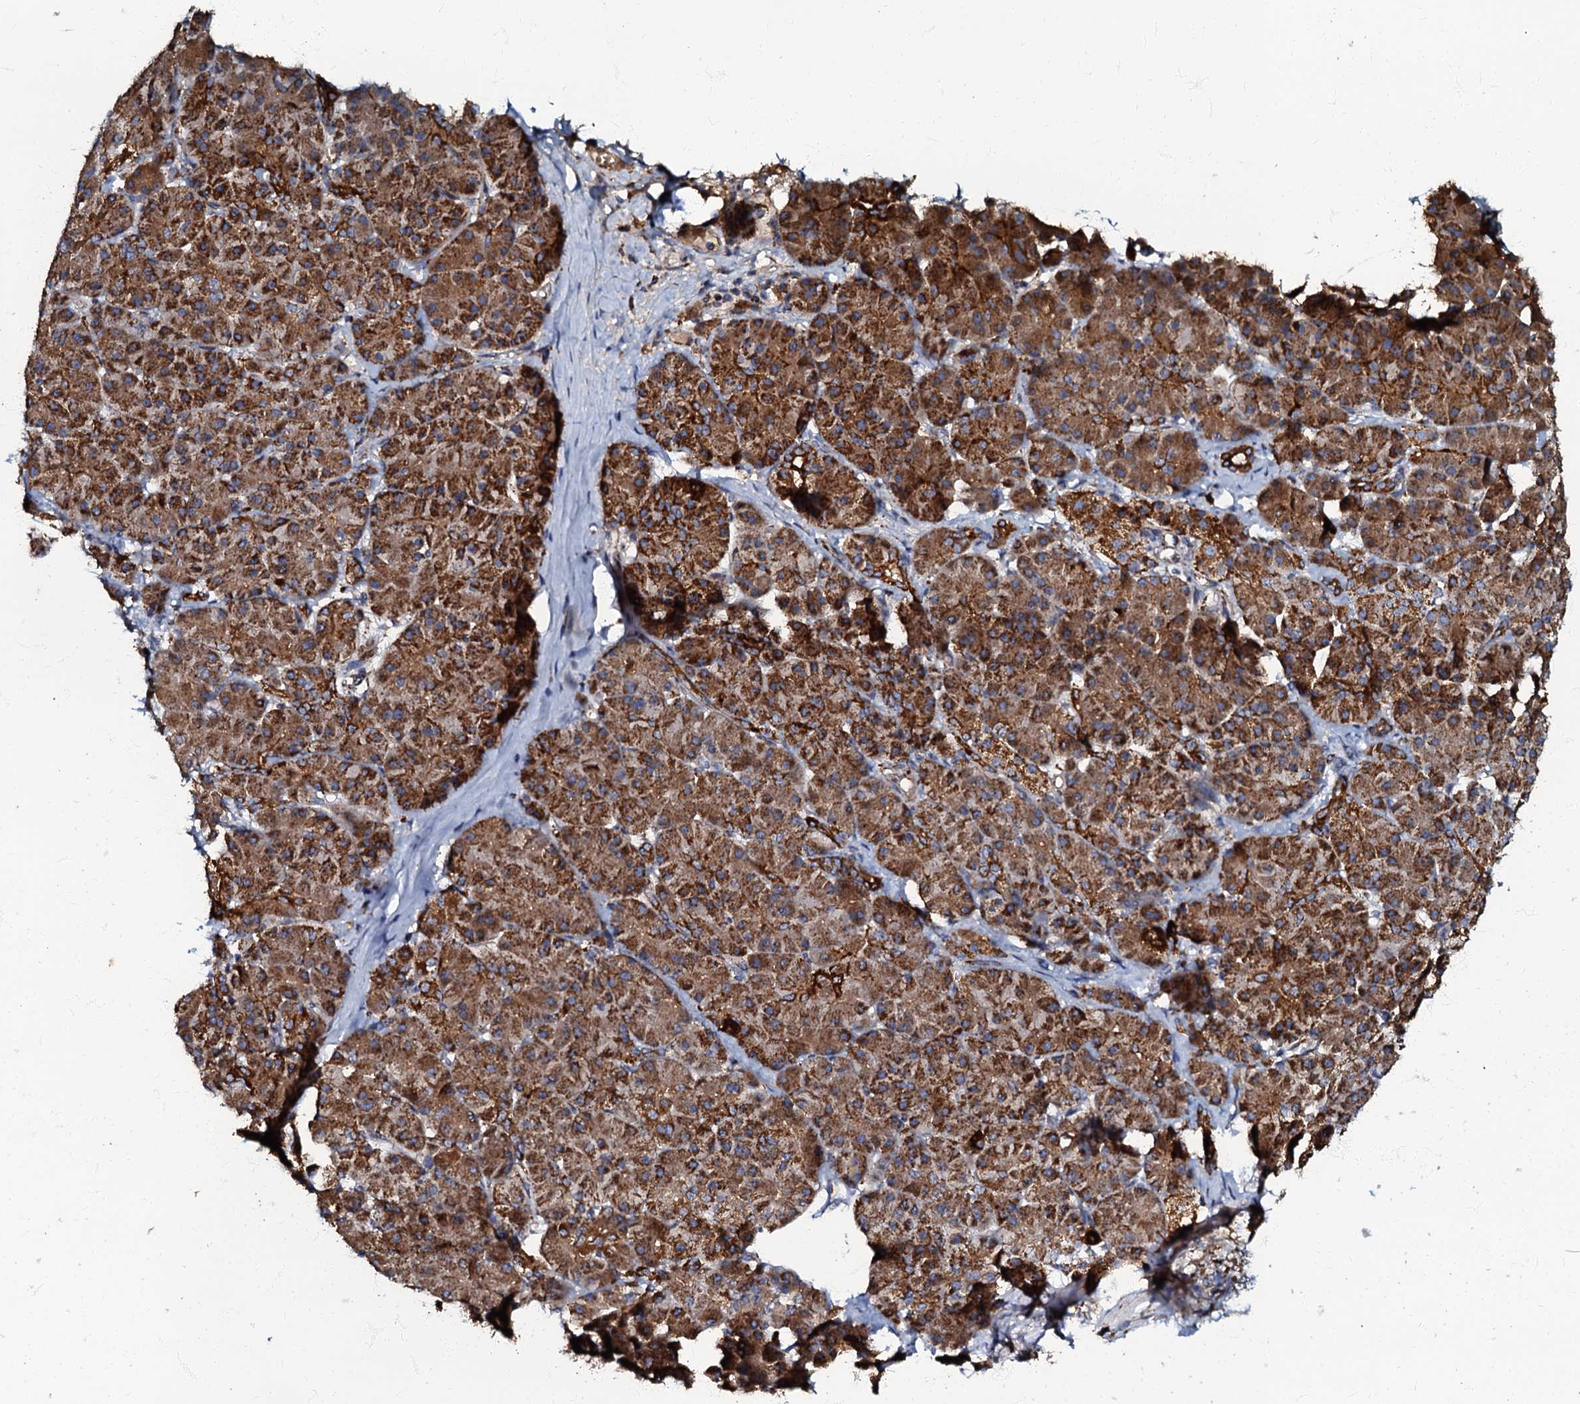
{"staining": {"intensity": "strong", "quantity": ">75%", "location": "cytoplasmic/membranous"}, "tissue": "pancreatic cancer", "cell_type": "Tumor cells", "image_type": "cancer", "snomed": [{"axis": "morphology", "description": "Normal tissue, NOS"}, {"axis": "morphology", "description": "Adenocarcinoma, NOS"}, {"axis": "topography", "description": "Pancreas"}], "caption": "Adenocarcinoma (pancreatic) stained with DAB (3,3'-diaminobenzidine) IHC demonstrates high levels of strong cytoplasmic/membranous staining in approximately >75% of tumor cells.", "gene": "NDUFA12", "patient": {"sex": "female", "age": 68}}